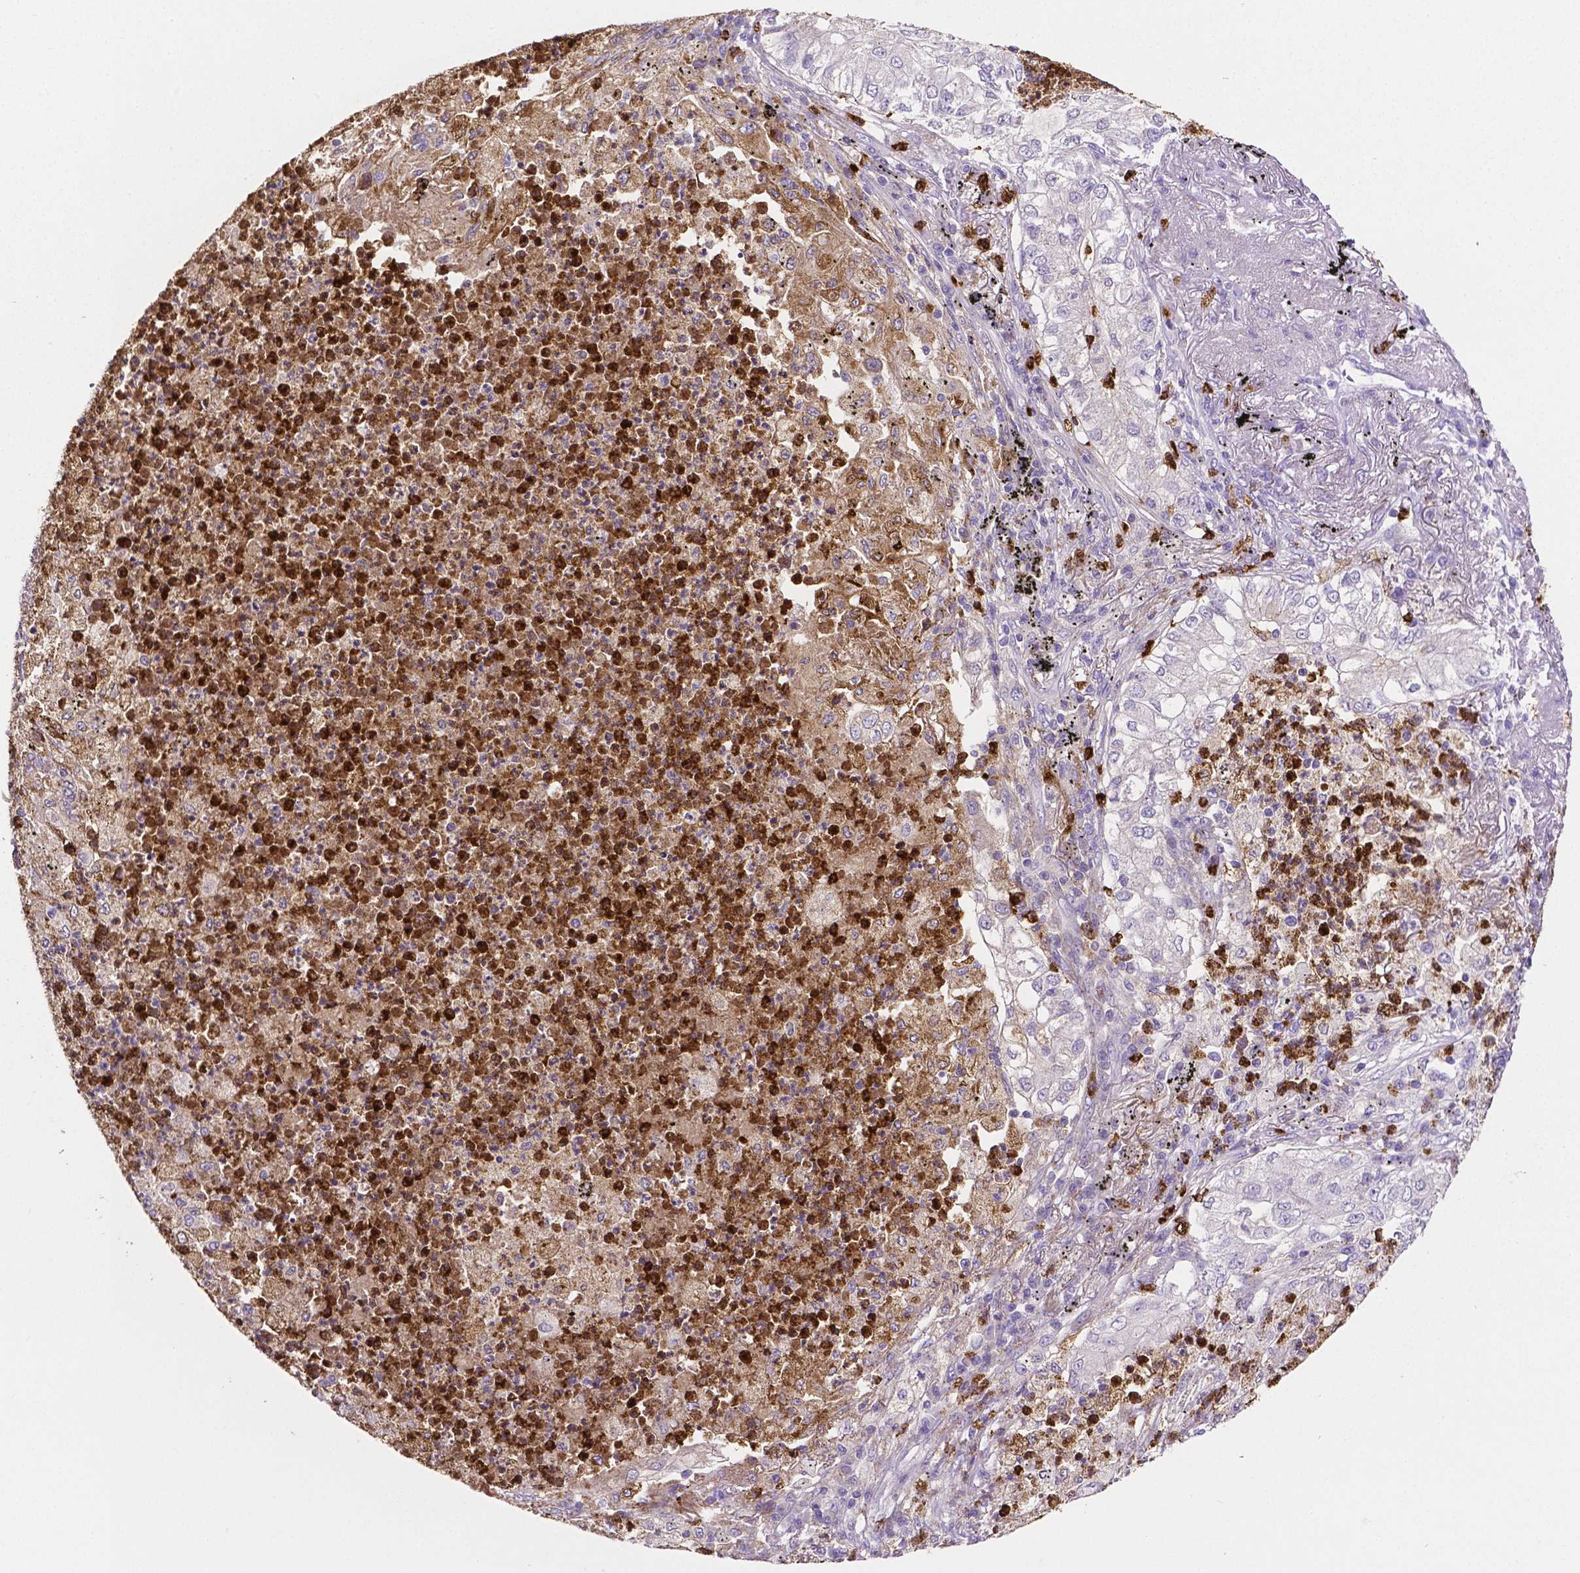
{"staining": {"intensity": "negative", "quantity": "none", "location": "none"}, "tissue": "lung cancer", "cell_type": "Tumor cells", "image_type": "cancer", "snomed": [{"axis": "morphology", "description": "Adenocarcinoma, NOS"}, {"axis": "topography", "description": "Lung"}], "caption": "A micrograph of human lung cancer (adenocarcinoma) is negative for staining in tumor cells.", "gene": "MMP9", "patient": {"sex": "female", "age": 73}}